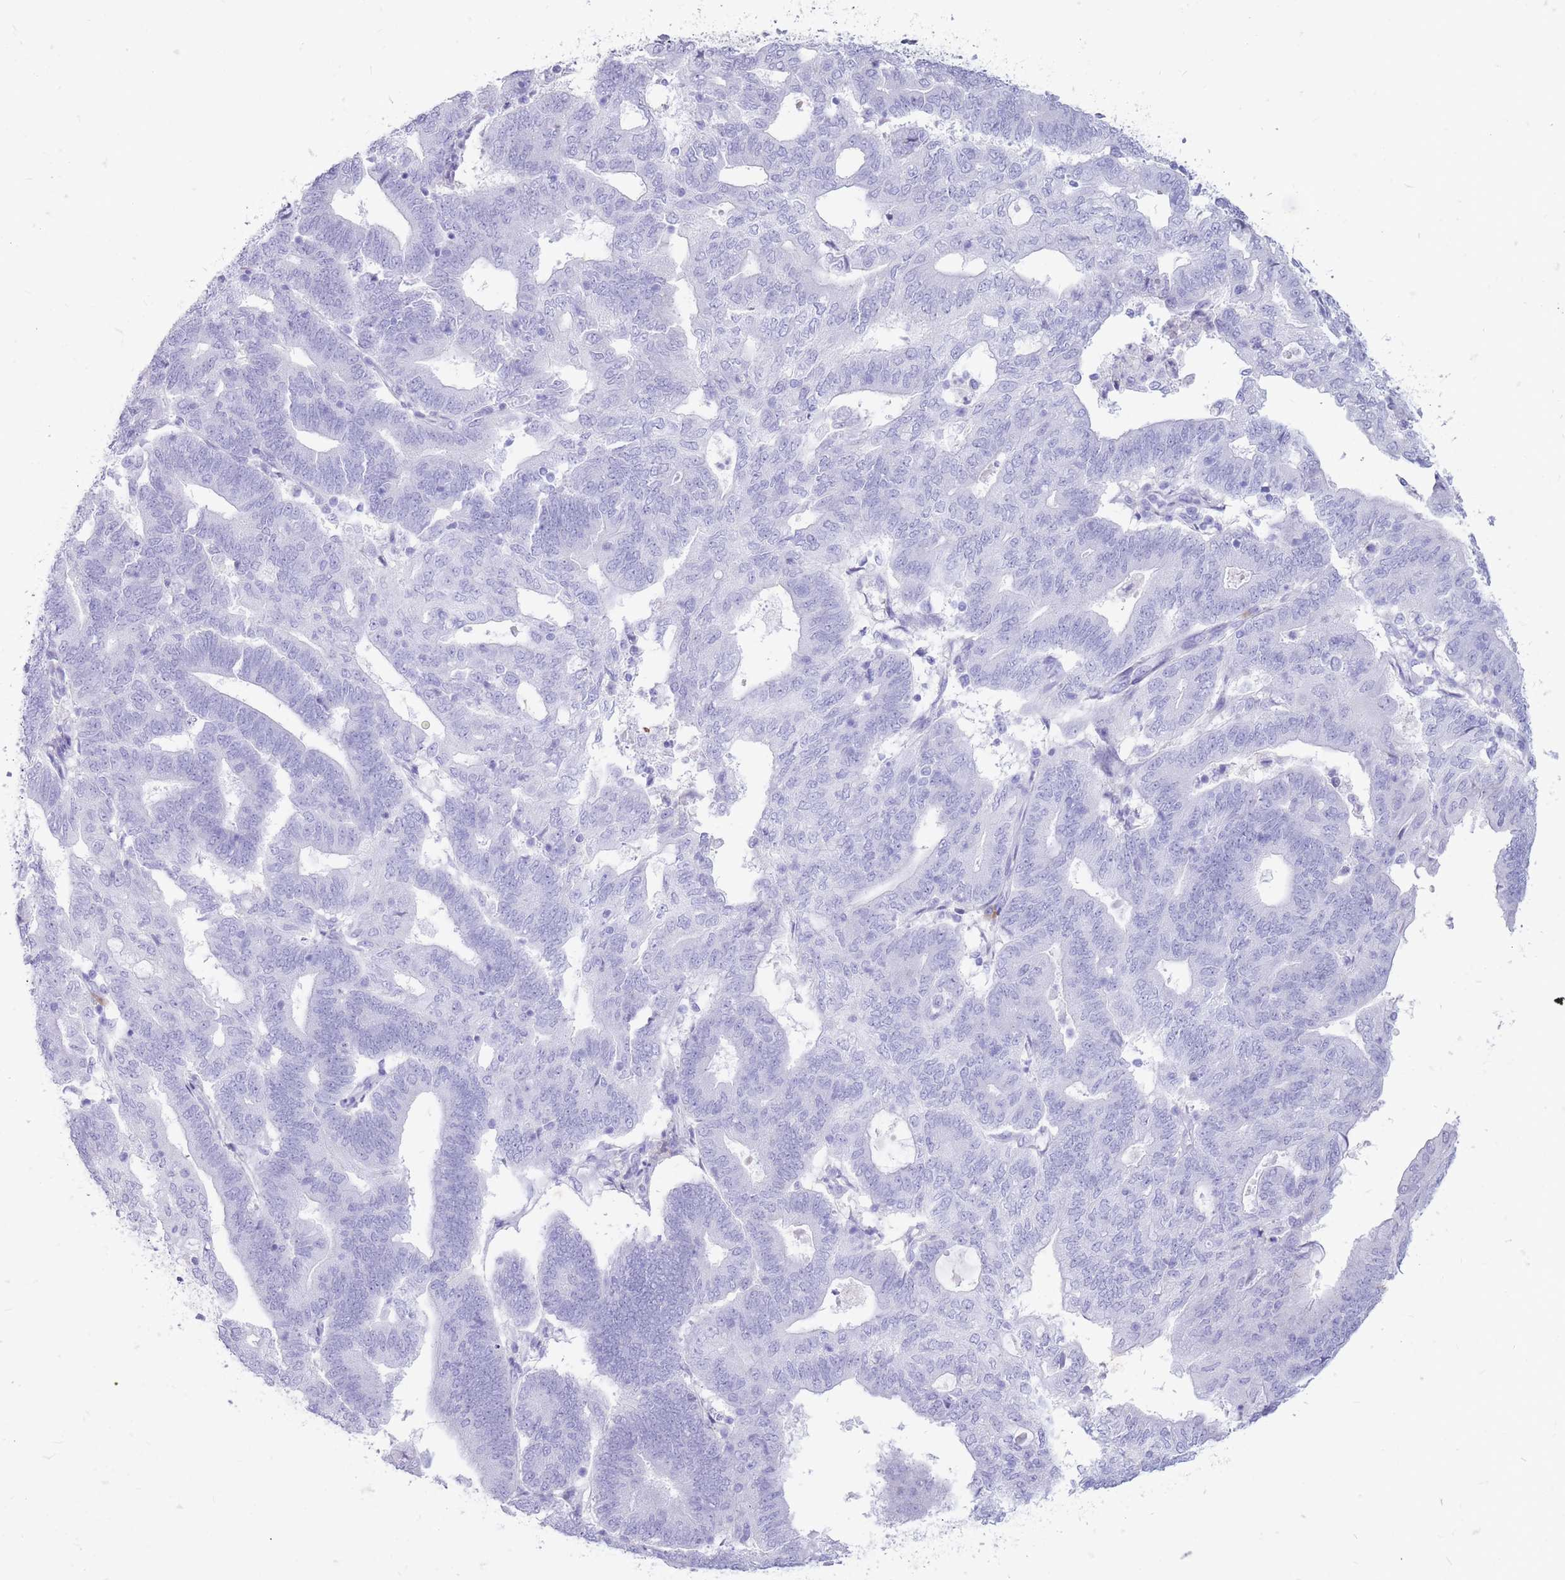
{"staining": {"intensity": "negative", "quantity": "none", "location": "none"}, "tissue": "endometrial cancer", "cell_type": "Tumor cells", "image_type": "cancer", "snomed": [{"axis": "morphology", "description": "Adenocarcinoma, NOS"}, {"axis": "topography", "description": "Endometrium"}], "caption": "Protein analysis of endometrial cancer (adenocarcinoma) displays no significant positivity in tumor cells.", "gene": "ZFP37", "patient": {"sex": "female", "age": 70}}